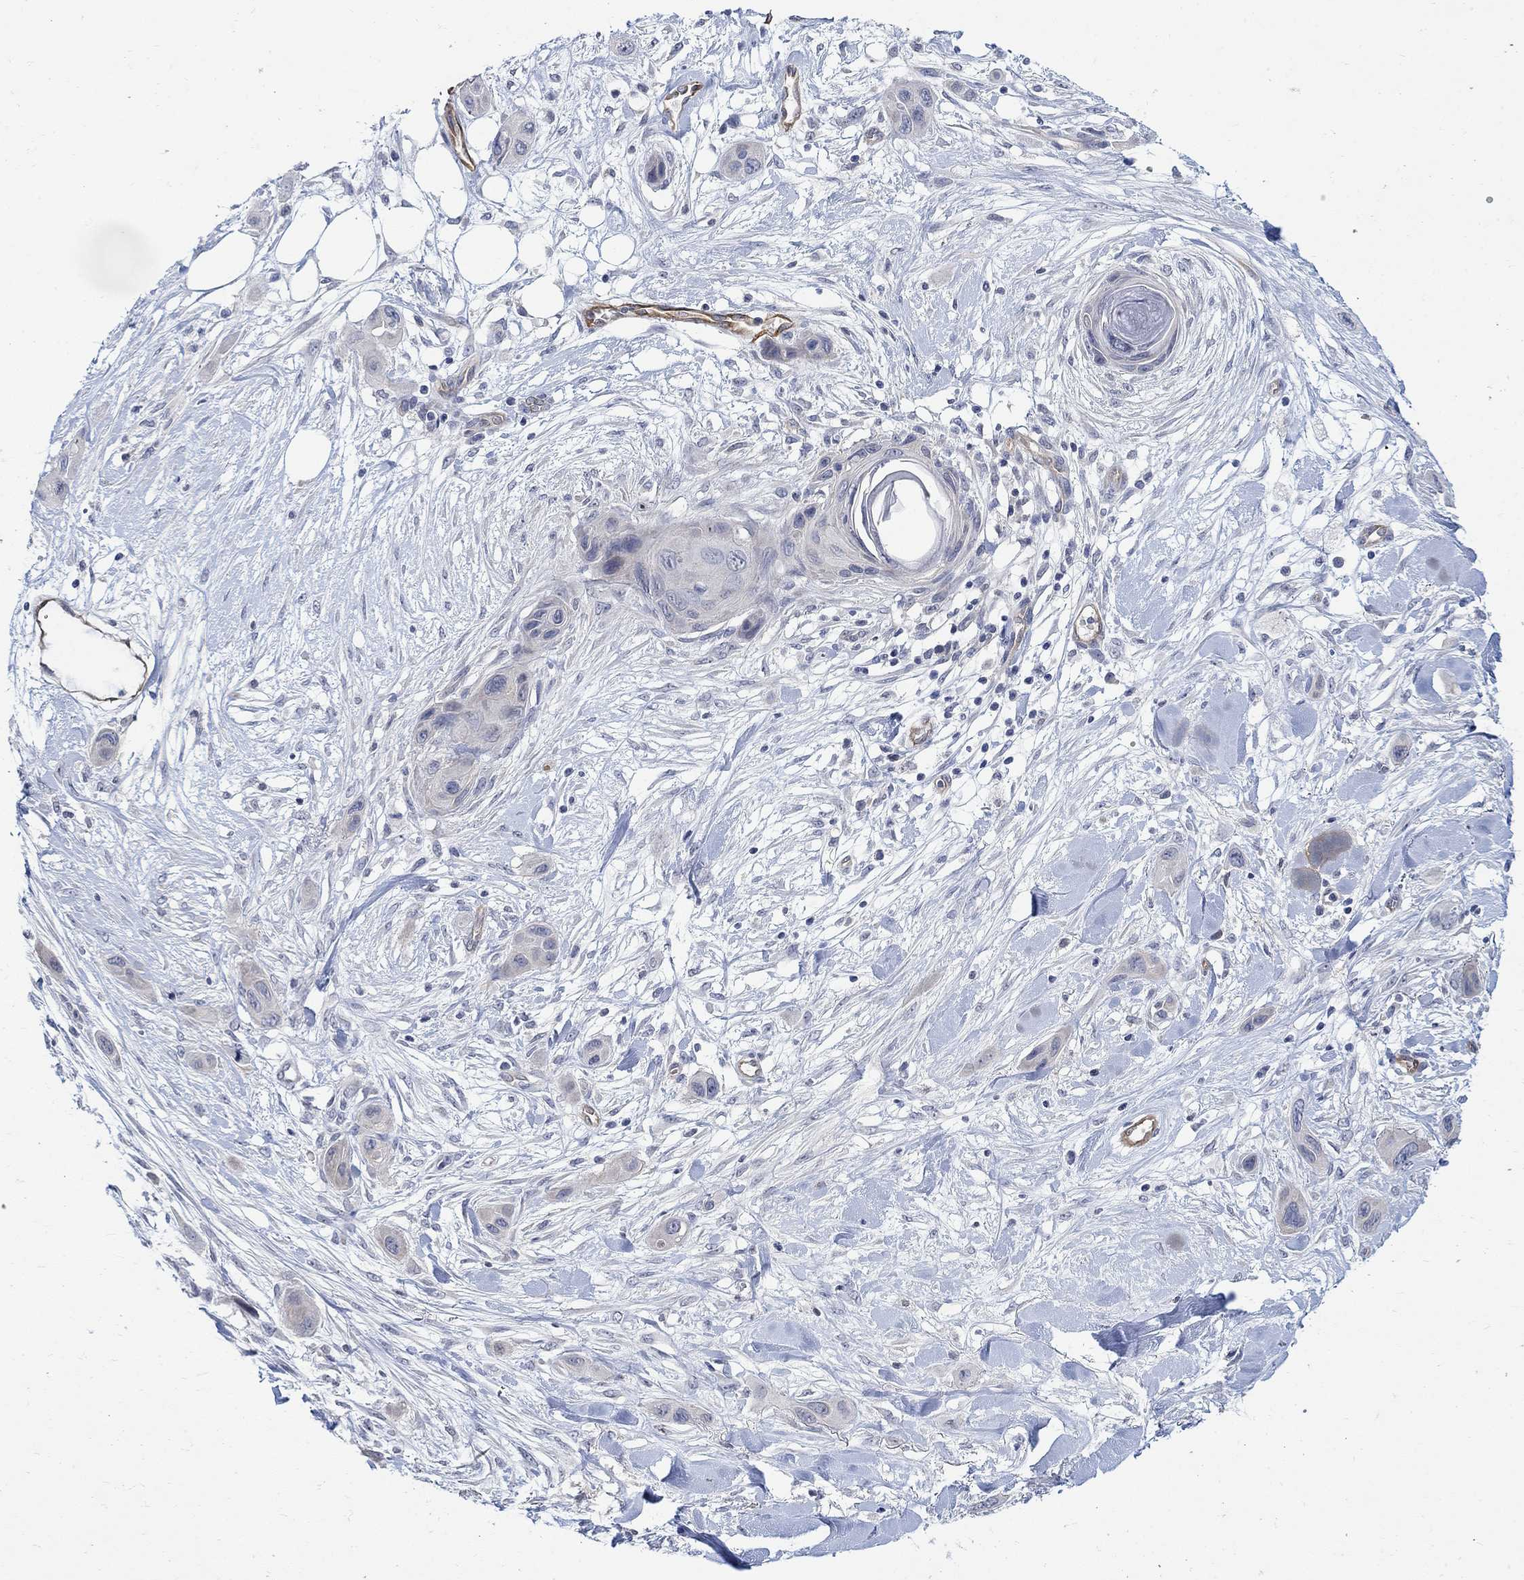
{"staining": {"intensity": "negative", "quantity": "none", "location": "none"}, "tissue": "skin cancer", "cell_type": "Tumor cells", "image_type": "cancer", "snomed": [{"axis": "morphology", "description": "Squamous cell carcinoma, NOS"}, {"axis": "topography", "description": "Skin"}], "caption": "Histopathology image shows no protein staining in tumor cells of skin cancer (squamous cell carcinoma) tissue.", "gene": "TGM2", "patient": {"sex": "male", "age": 79}}